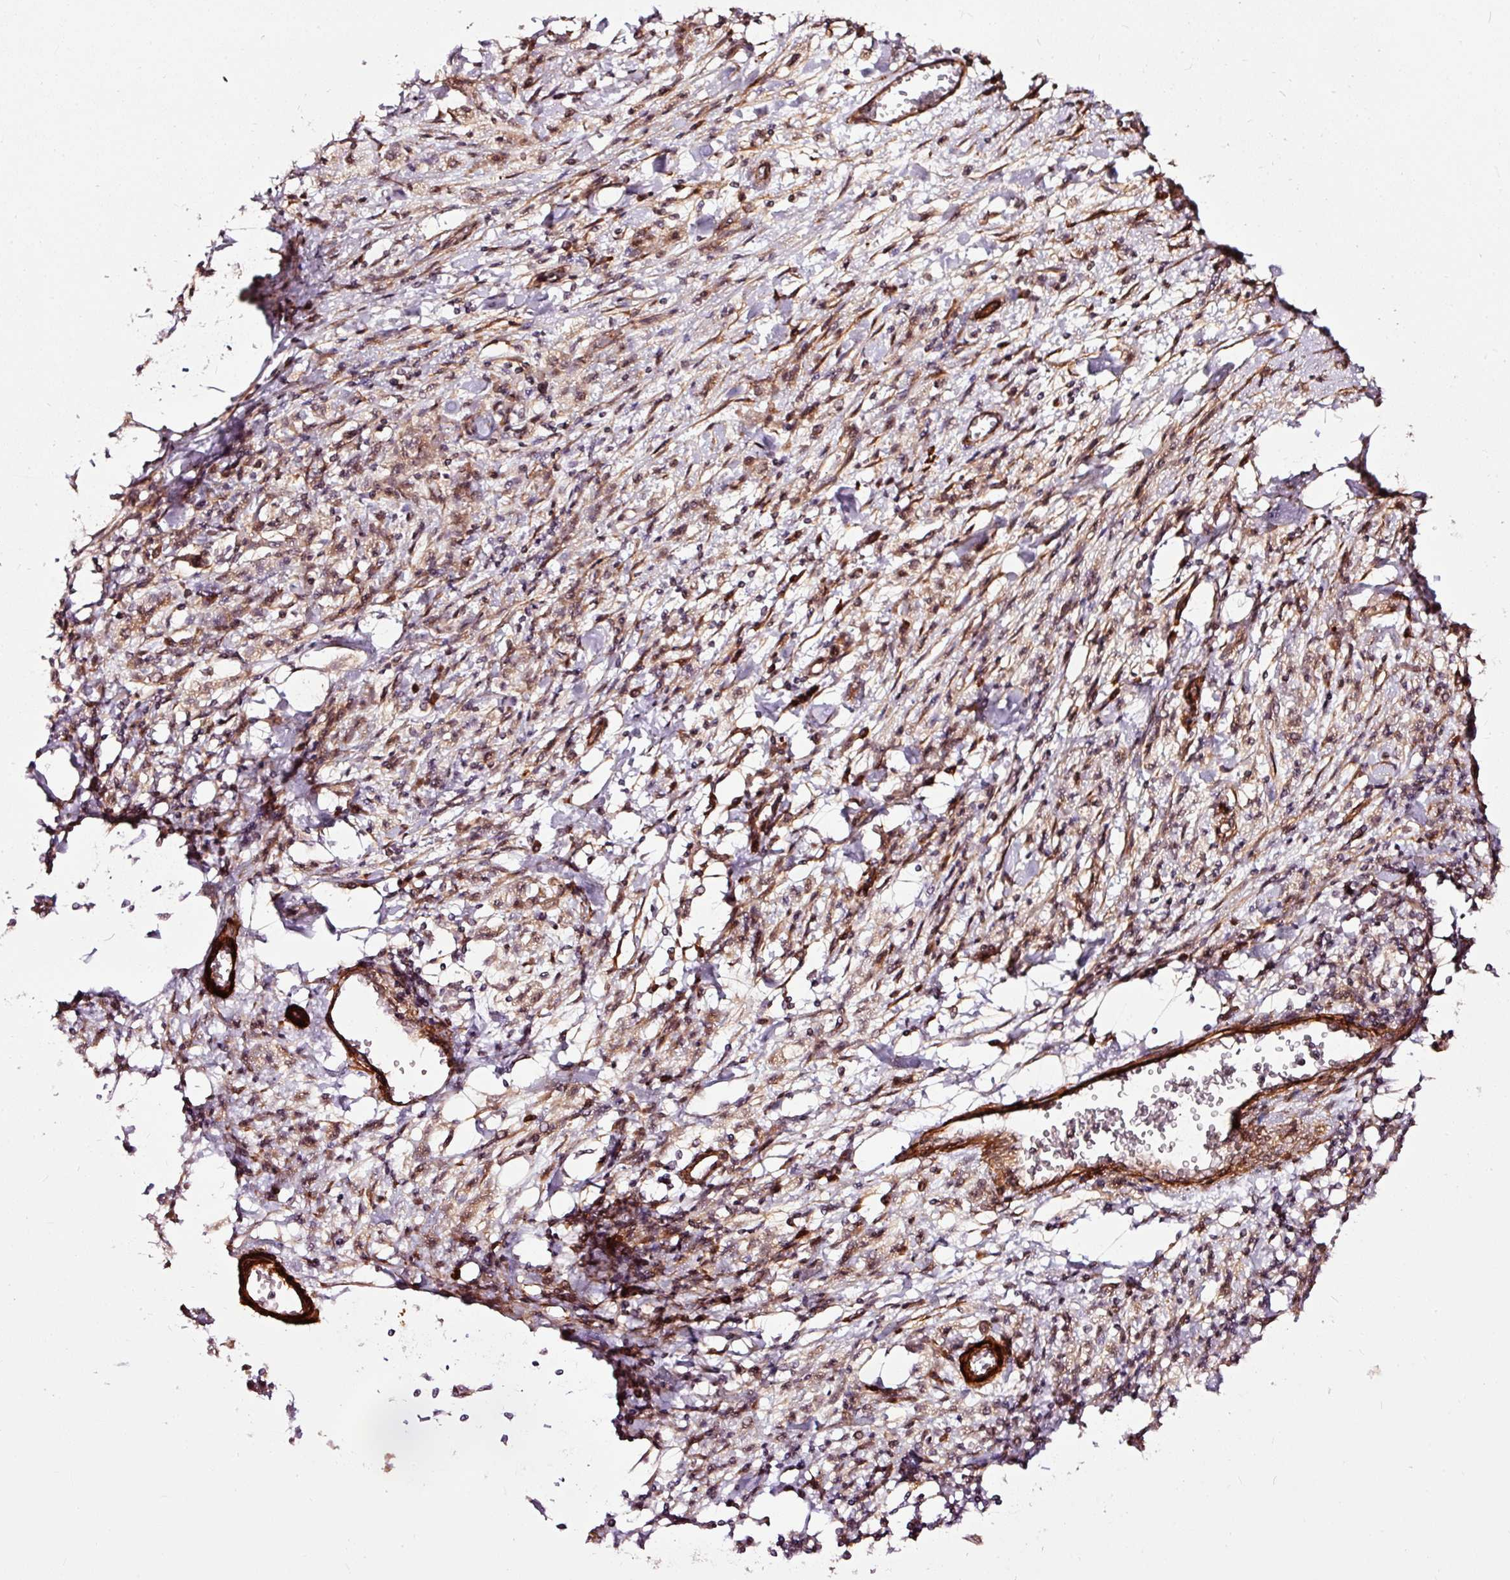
{"staining": {"intensity": "moderate", "quantity": "25%-75%", "location": "nuclear"}, "tissue": "stomach cancer", "cell_type": "Tumor cells", "image_type": "cancer", "snomed": [{"axis": "morphology", "description": "Adenocarcinoma, NOS"}, {"axis": "topography", "description": "Stomach"}], "caption": "Protein staining reveals moderate nuclear expression in about 25%-75% of tumor cells in stomach cancer (adenocarcinoma).", "gene": "TPM1", "patient": {"sex": "male", "age": 77}}